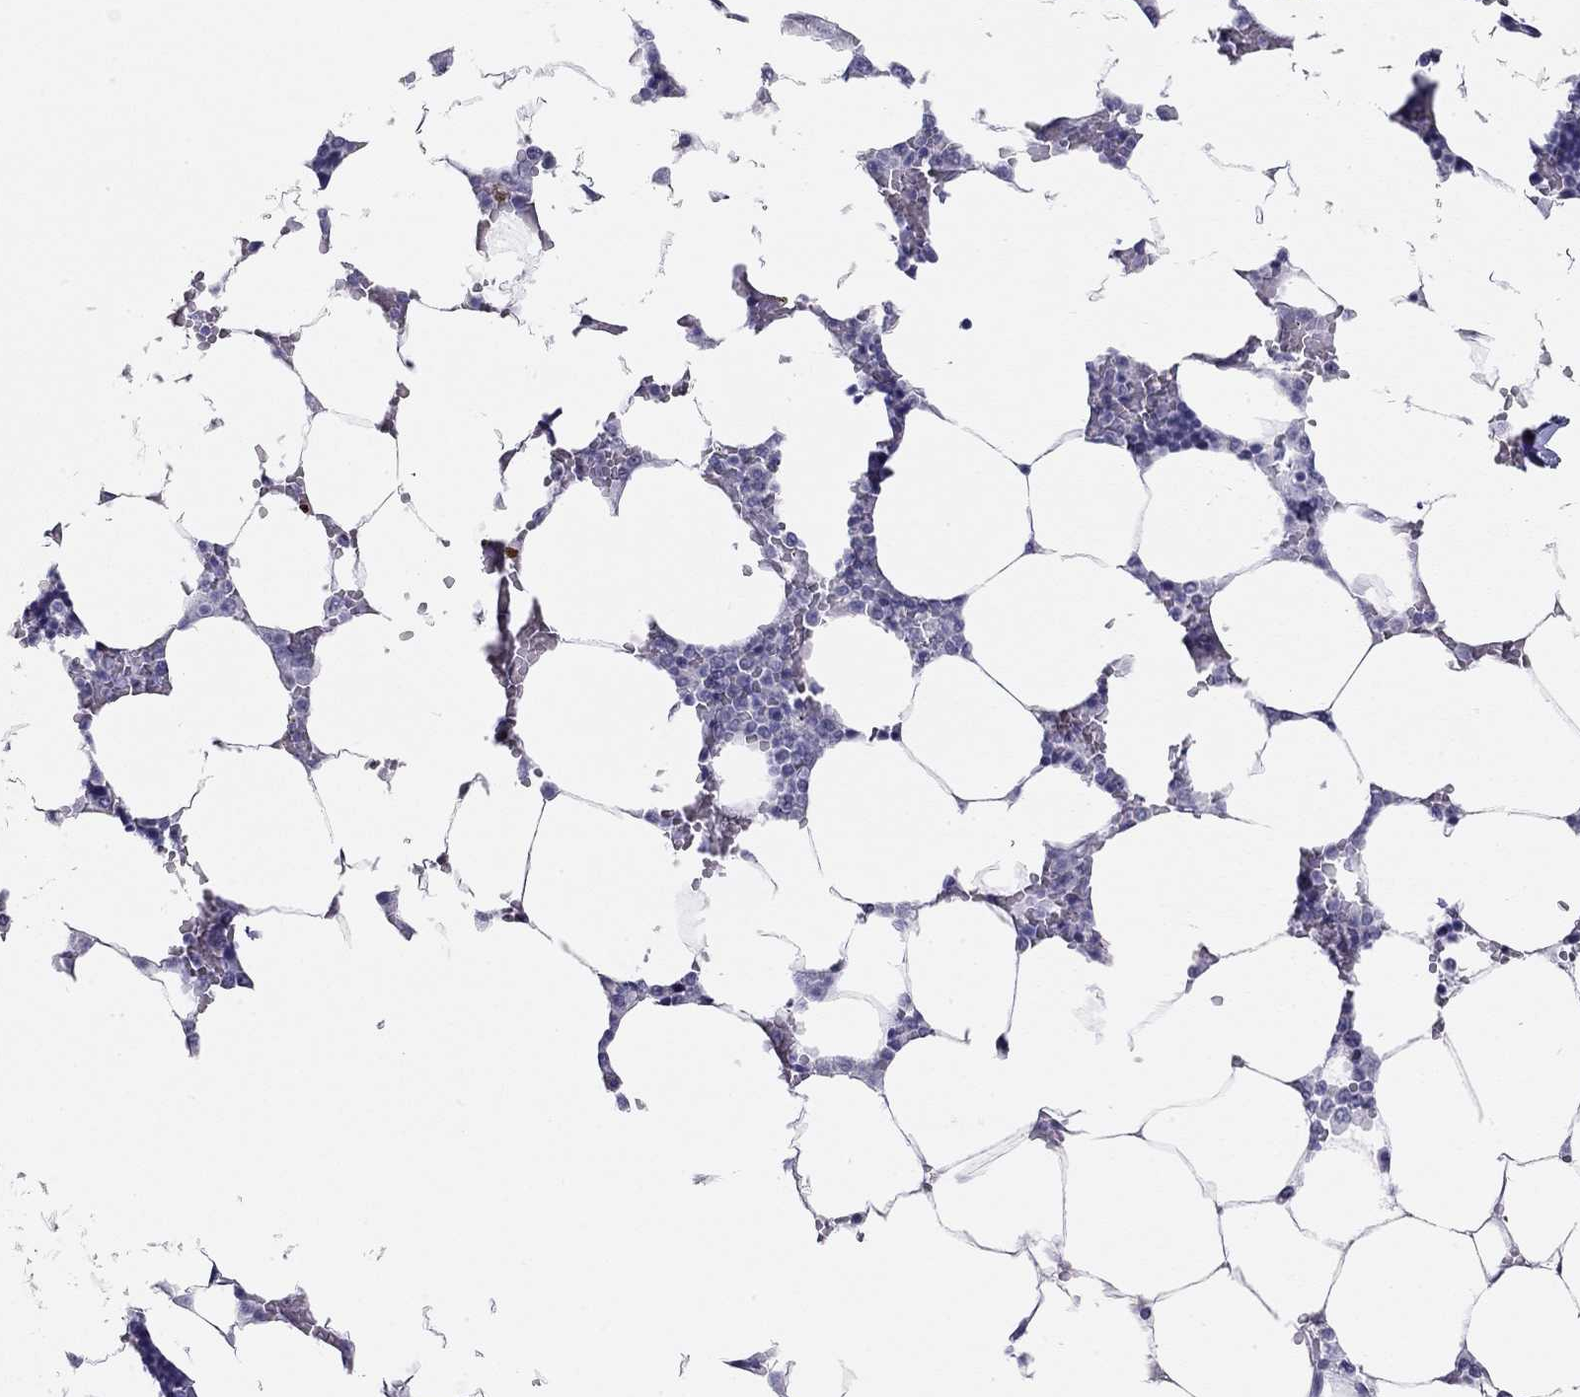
{"staining": {"intensity": "negative", "quantity": "none", "location": "none"}, "tissue": "bone marrow", "cell_type": "Hematopoietic cells", "image_type": "normal", "snomed": [{"axis": "morphology", "description": "Normal tissue, NOS"}, {"axis": "topography", "description": "Bone marrow"}], "caption": "Bone marrow stained for a protein using IHC exhibits no expression hematopoietic cells.", "gene": "DOT1L", "patient": {"sex": "male", "age": 63}}